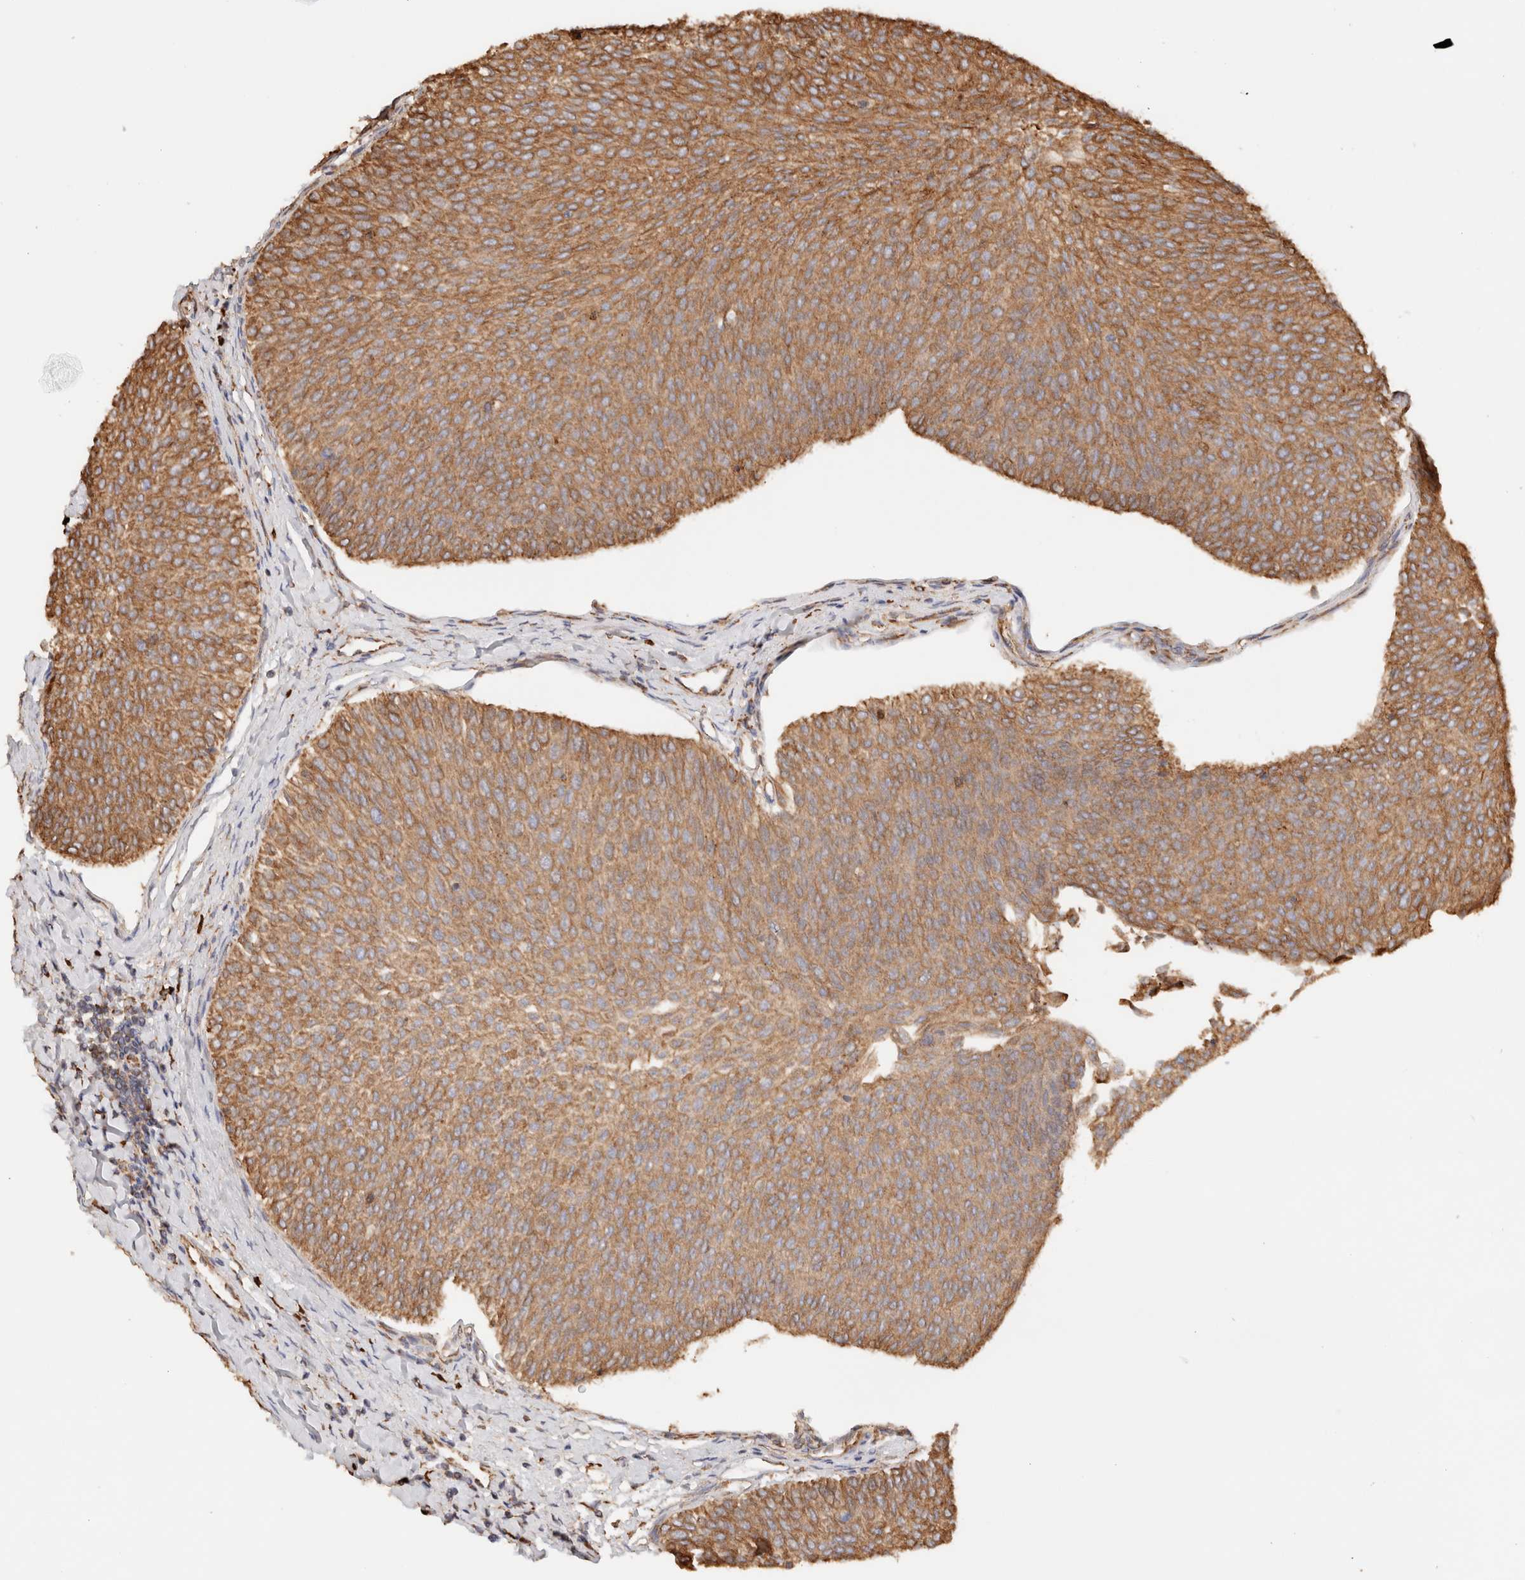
{"staining": {"intensity": "moderate", "quantity": ">75%", "location": "cytoplasmic/membranous"}, "tissue": "urothelial cancer", "cell_type": "Tumor cells", "image_type": "cancer", "snomed": [{"axis": "morphology", "description": "Urothelial carcinoma, Low grade"}, {"axis": "topography", "description": "Urinary bladder"}], "caption": "Low-grade urothelial carcinoma stained for a protein reveals moderate cytoplasmic/membranous positivity in tumor cells.", "gene": "FER", "patient": {"sex": "male", "age": 78}}